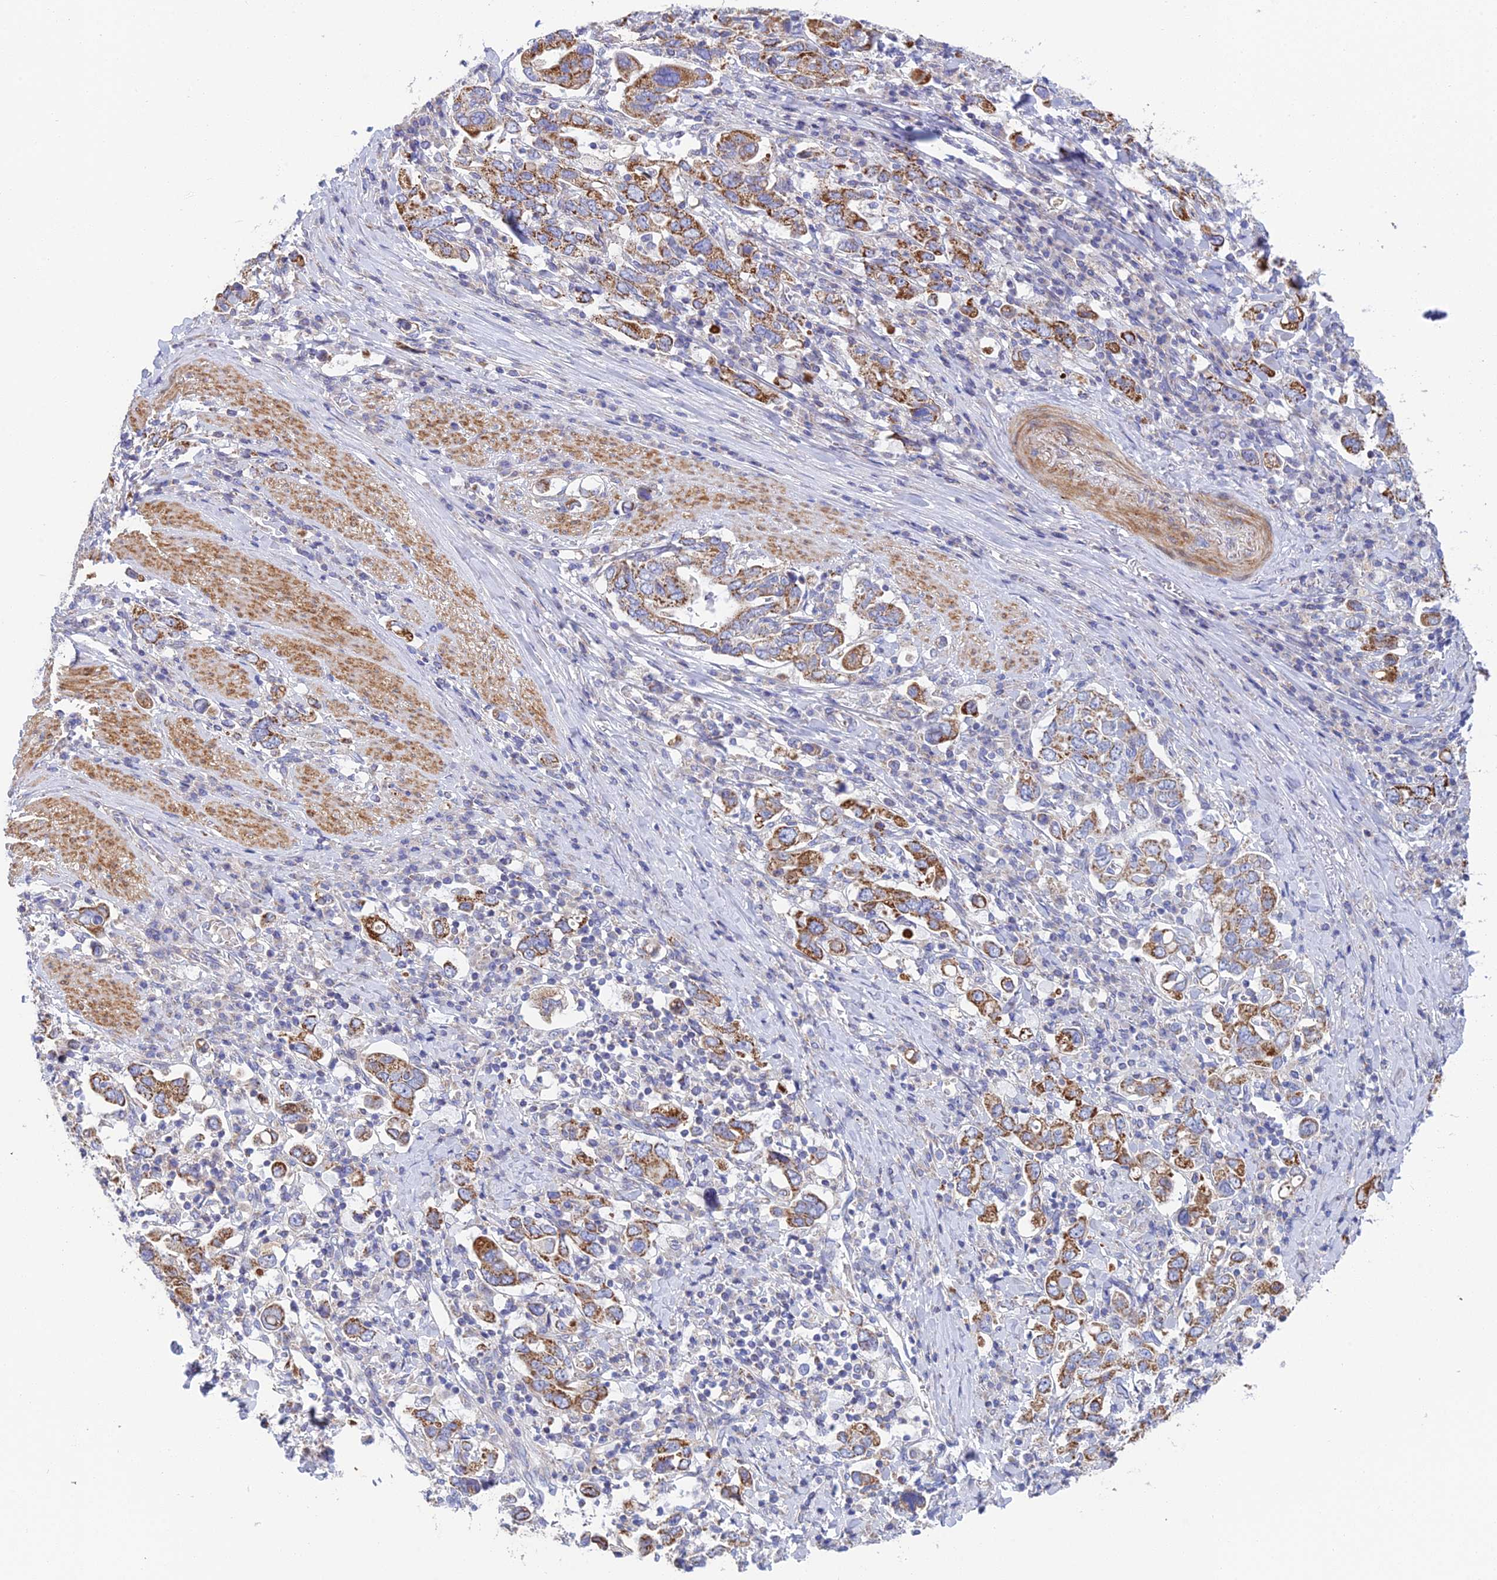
{"staining": {"intensity": "moderate", "quantity": ">75%", "location": "cytoplasmic/membranous"}, "tissue": "stomach cancer", "cell_type": "Tumor cells", "image_type": "cancer", "snomed": [{"axis": "morphology", "description": "Adenocarcinoma, NOS"}, {"axis": "topography", "description": "Stomach, upper"}], "caption": "A medium amount of moderate cytoplasmic/membranous staining is identified in approximately >75% of tumor cells in stomach adenocarcinoma tissue. Nuclei are stained in blue.", "gene": "CSPG4", "patient": {"sex": "male", "age": 62}}